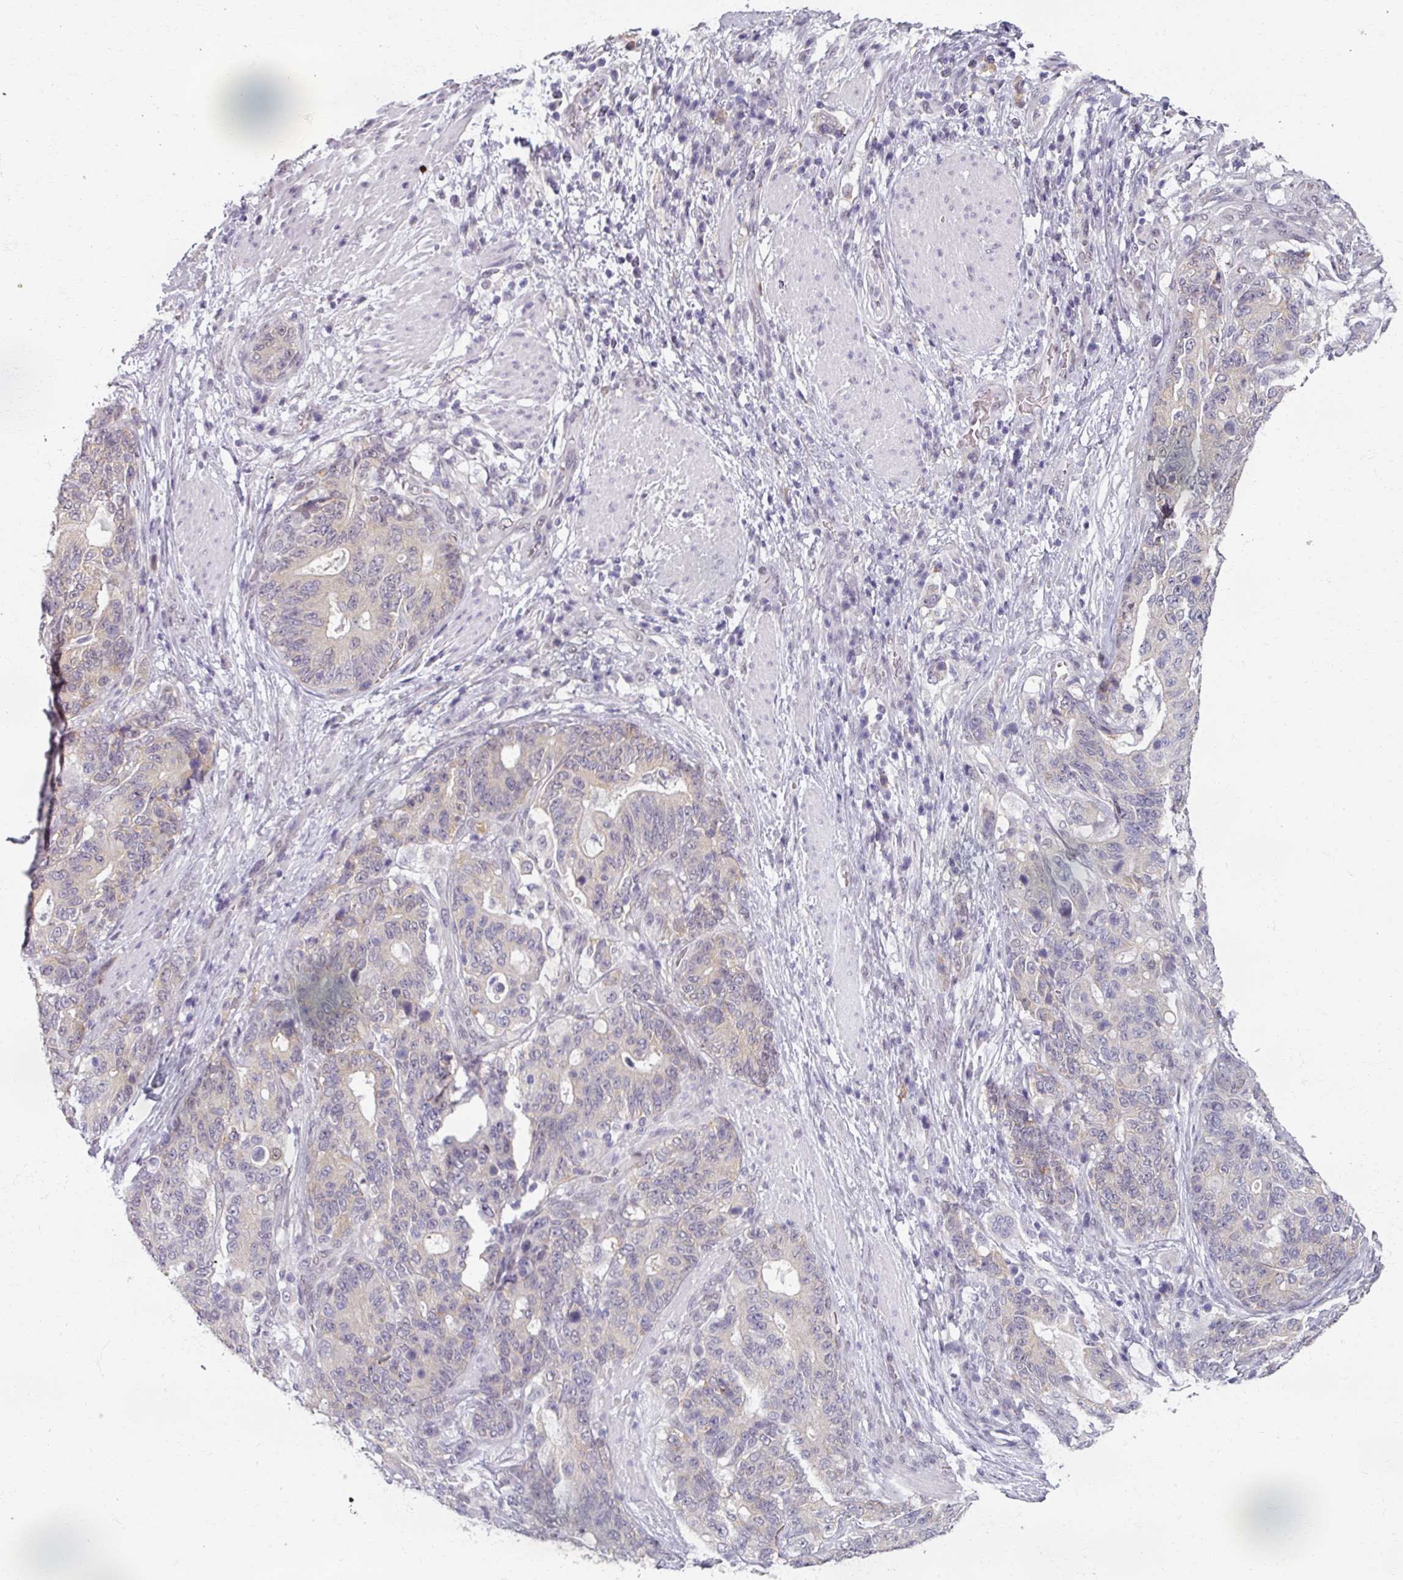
{"staining": {"intensity": "weak", "quantity": "<25%", "location": "cytoplasmic/membranous"}, "tissue": "stomach cancer", "cell_type": "Tumor cells", "image_type": "cancer", "snomed": [{"axis": "morphology", "description": "Normal tissue, NOS"}, {"axis": "morphology", "description": "Adenocarcinoma, NOS"}, {"axis": "topography", "description": "Stomach"}], "caption": "High magnification brightfield microscopy of stomach cancer stained with DAB (3,3'-diaminobenzidine) (brown) and counterstained with hematoxylin (blue): tumor cells show no significant positivity.", "gene": "RIPOR3", "patient": {"sex": "female", "age": 64}}